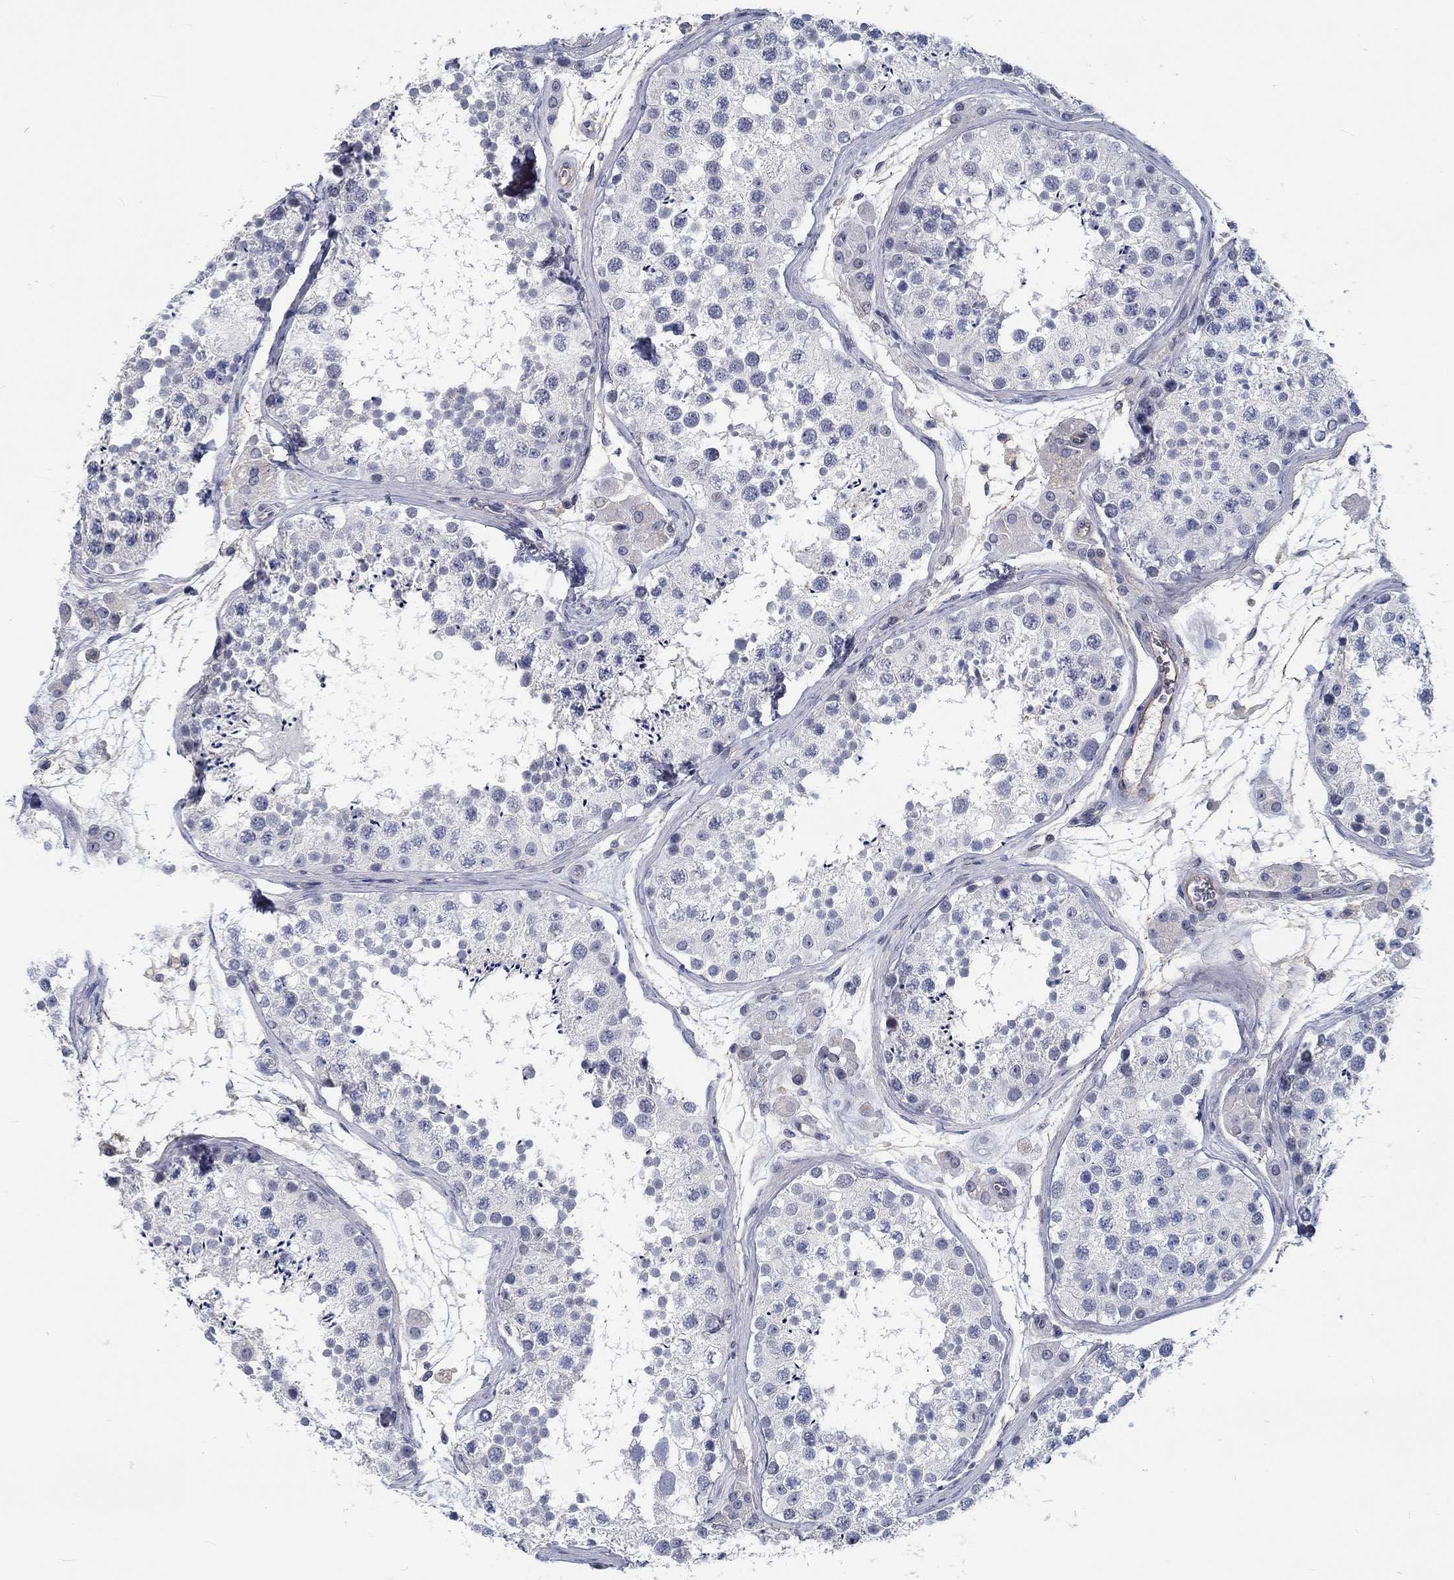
{"staining": {"intensity": "negative", "quantity": "none", "location": "none"}, "tissue": "testis", "cell_type": "Cells in seminiferous ducts", "image_type": "normal", "snomed": [{"axis": "morphology", "description": "Normal tissue, NOS"}, {"axis": "topography", "description": "Testis"}], "caption": "Histopathology image shows no significant protein staining in cells in seminiferous ducts of normal testis. (DAB (3,3'-diaminobenzidine) immunohistochemistry (IHC) with hematoxylin counter stain).", "gene": "MYBPC1", "patient": {"sex": "male", "age": 41}}